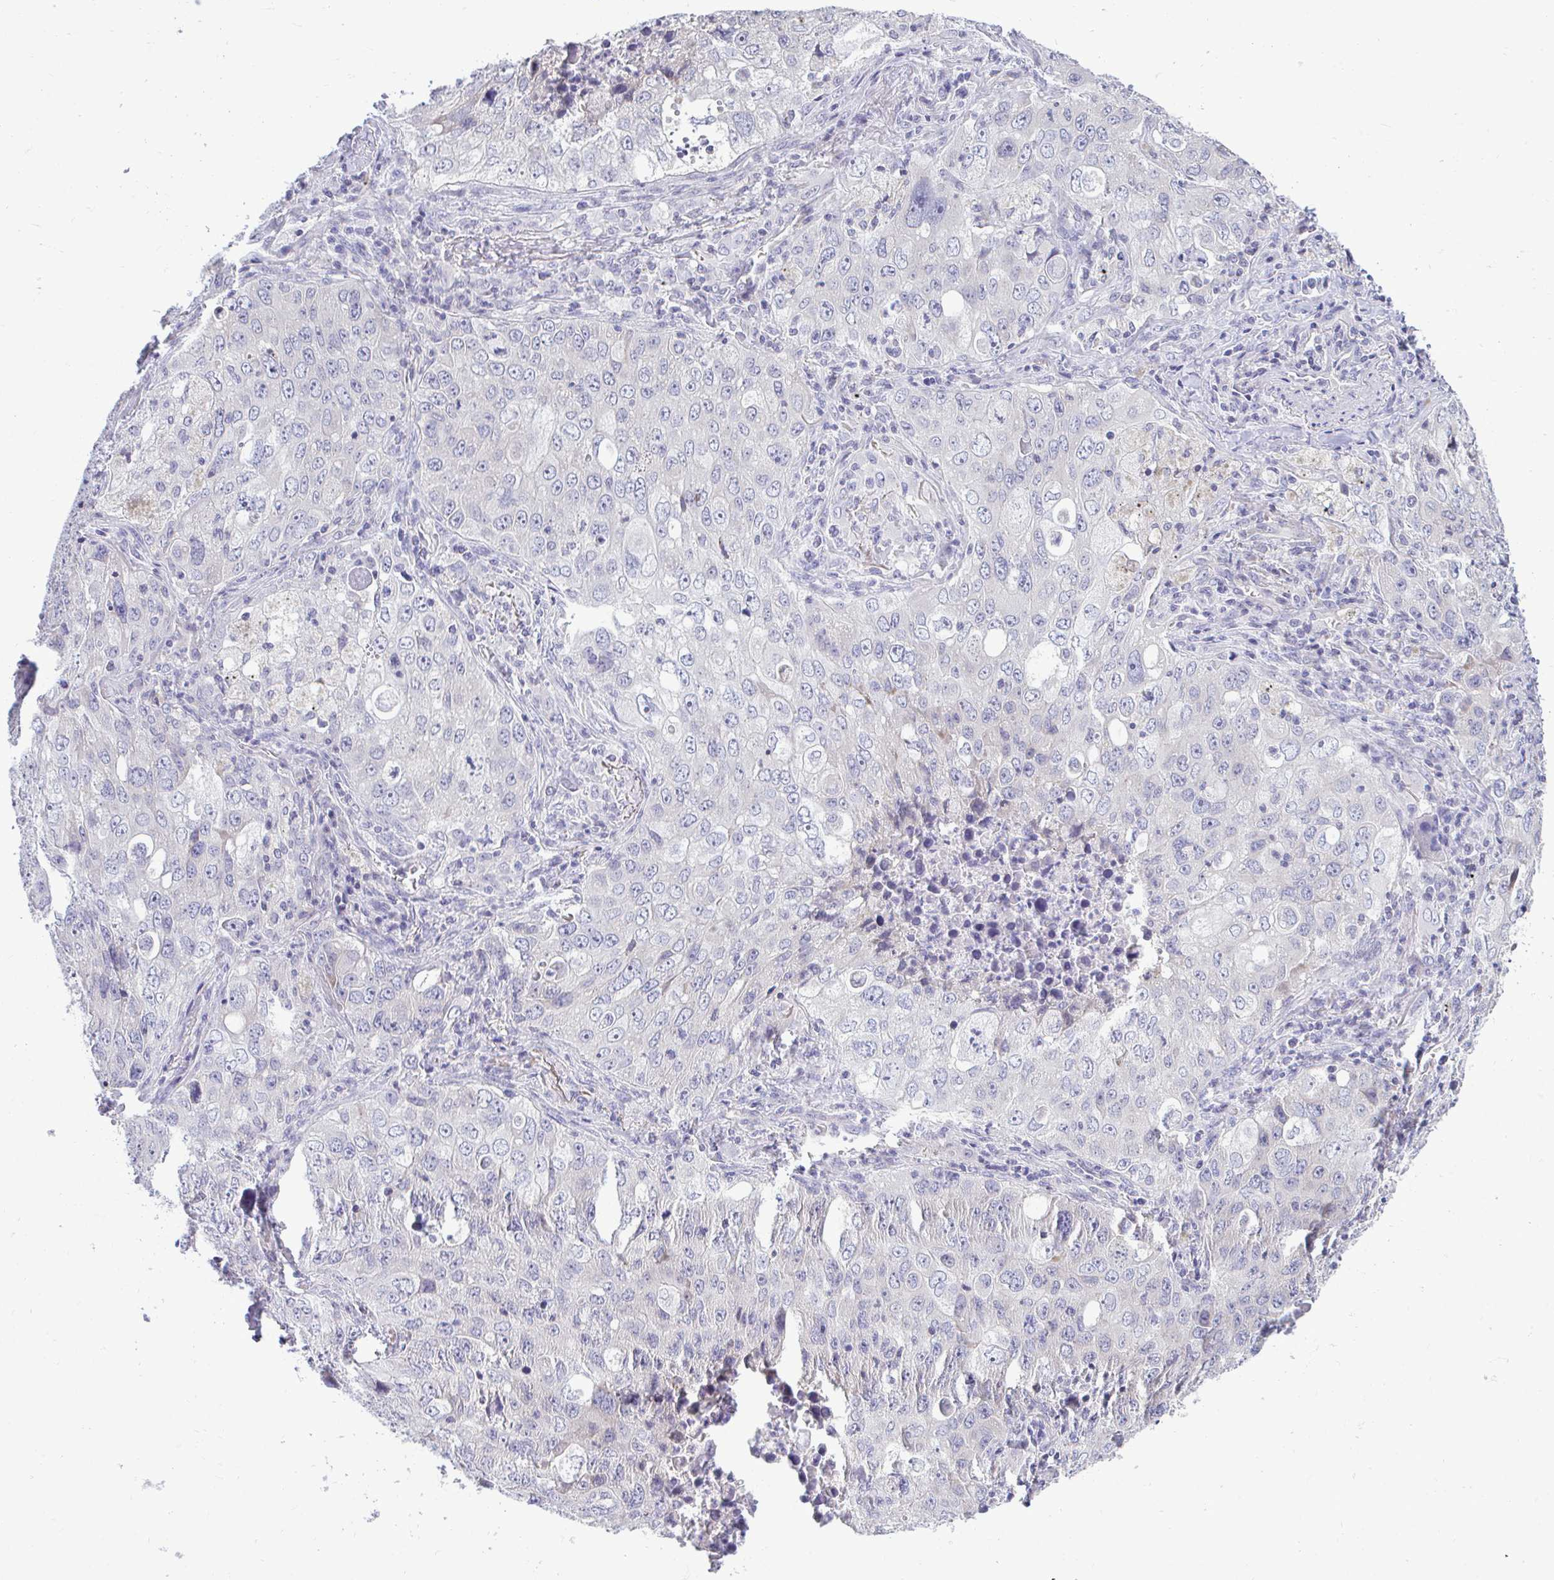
{"staining": {"intensity": "negative", "quantity": "none", "location": "none"}, "tissue": "lung cancer", "cell_type": "Tumor cells", "image_type": "cancer", "snomed": [{"axis": "morphology", "description": "Adenocarcinoma, NOS"}, {"axis": "morphology", "description": "Adenocarcinoma, metastatic, NOS"}, {"axis": "topography", "description": "Lymph node"}, {"axis": "topography", "description": "Lung"}], "caption": "The immunohistochemistry histopathology image has no significant positivity in tumor cells of lung cancer (adenocarcinoma) tissue. (Stains: DAB IHC with hematoxylin counter stain, Microscopy: brightfield microscopy at high magnification).", "gene": "PIGK", "patient": {"sex": "female", "age": 42}}